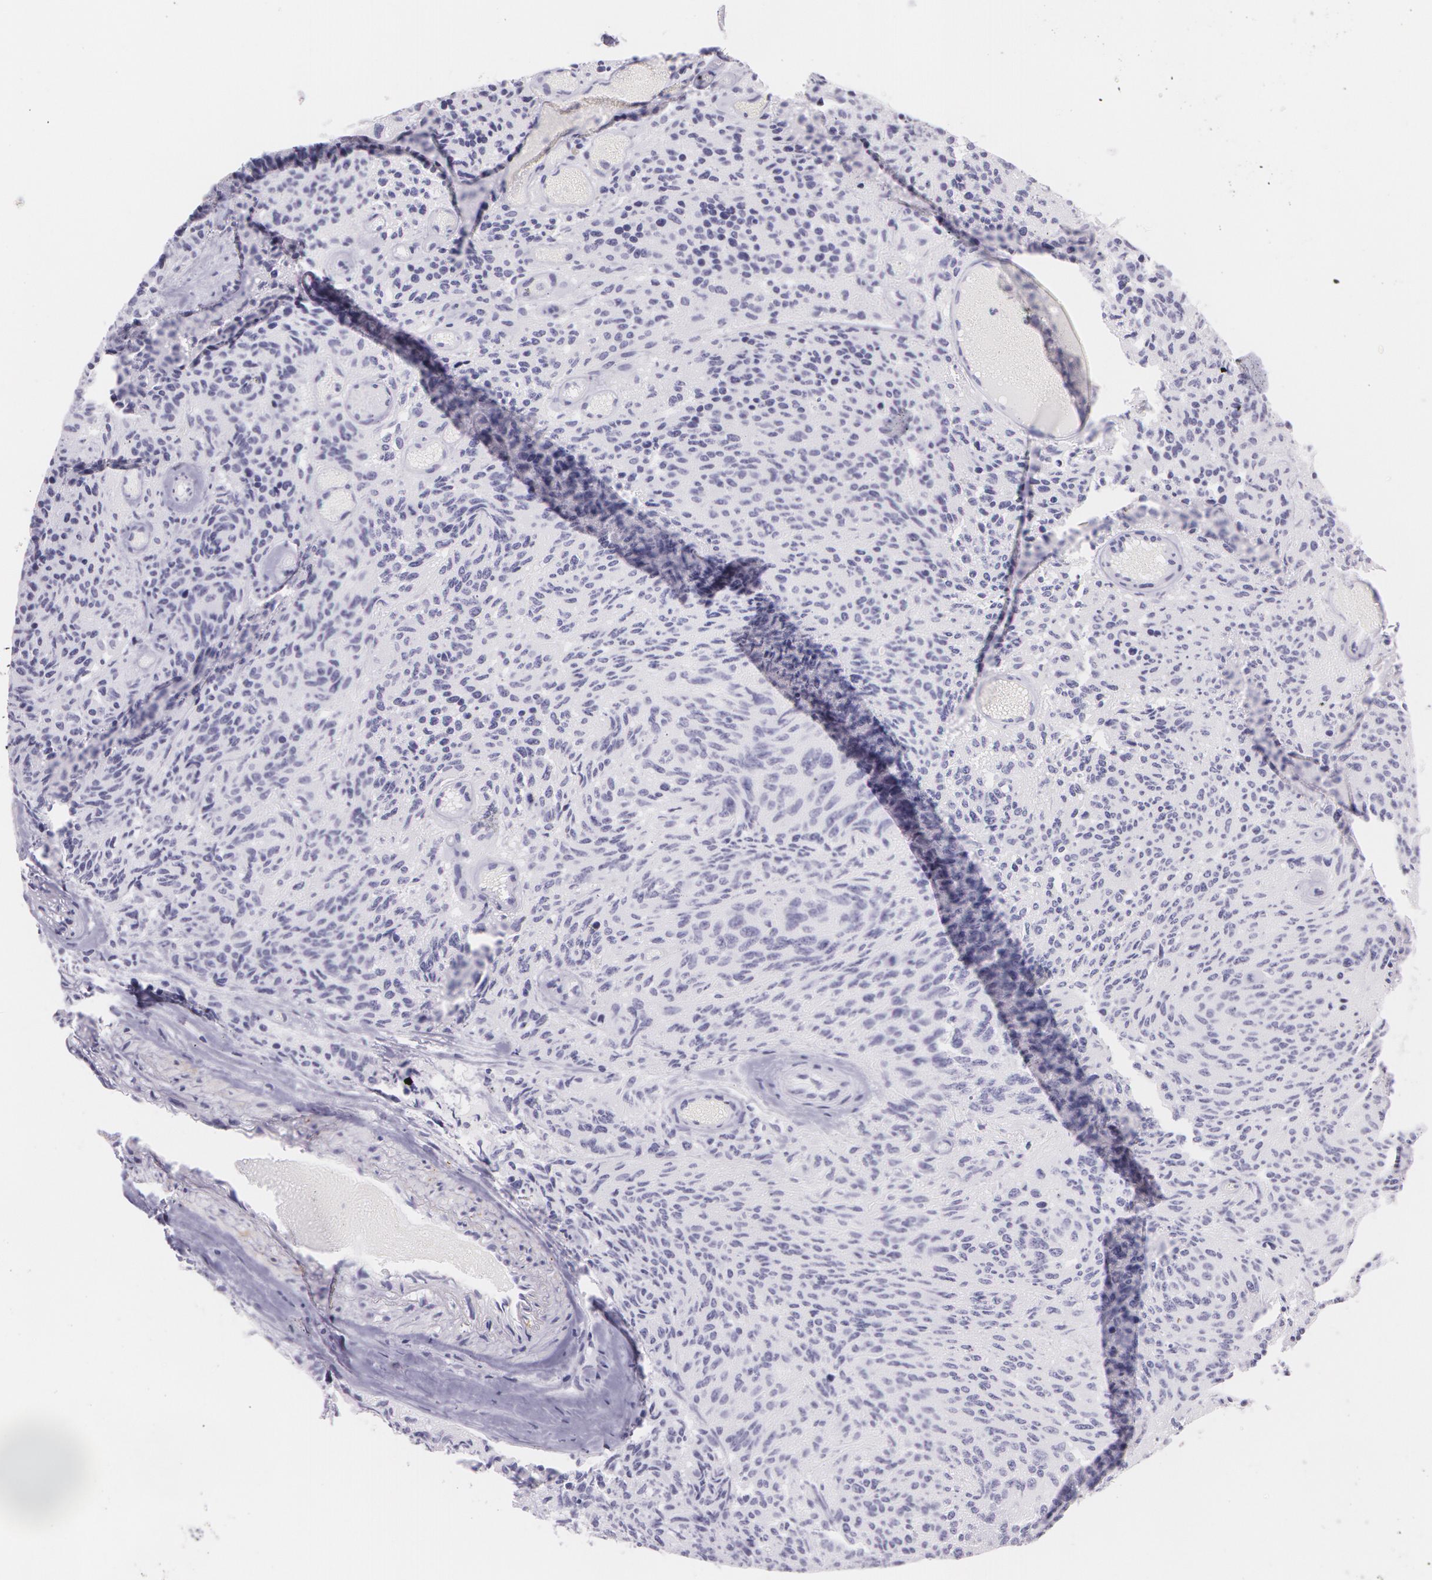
{"staining": {"intensity": "negative", "quantity": "none", "location": "none"}, "tissue": "glioma", "cell_type": "Tumor cells", "image_type": "cancer", "snomed": [{"axis": "morphology", "description": "Glioma, malignant, High grade"}, {"axis": "topography", "description": "Brain"}], "caption": "A histopathology image of high-grade glioma (malignant) stained for a protein shows no brown staining in tumor cells.", "gene": "SNCG", "patient": {"sex": "male", "age": 36}}